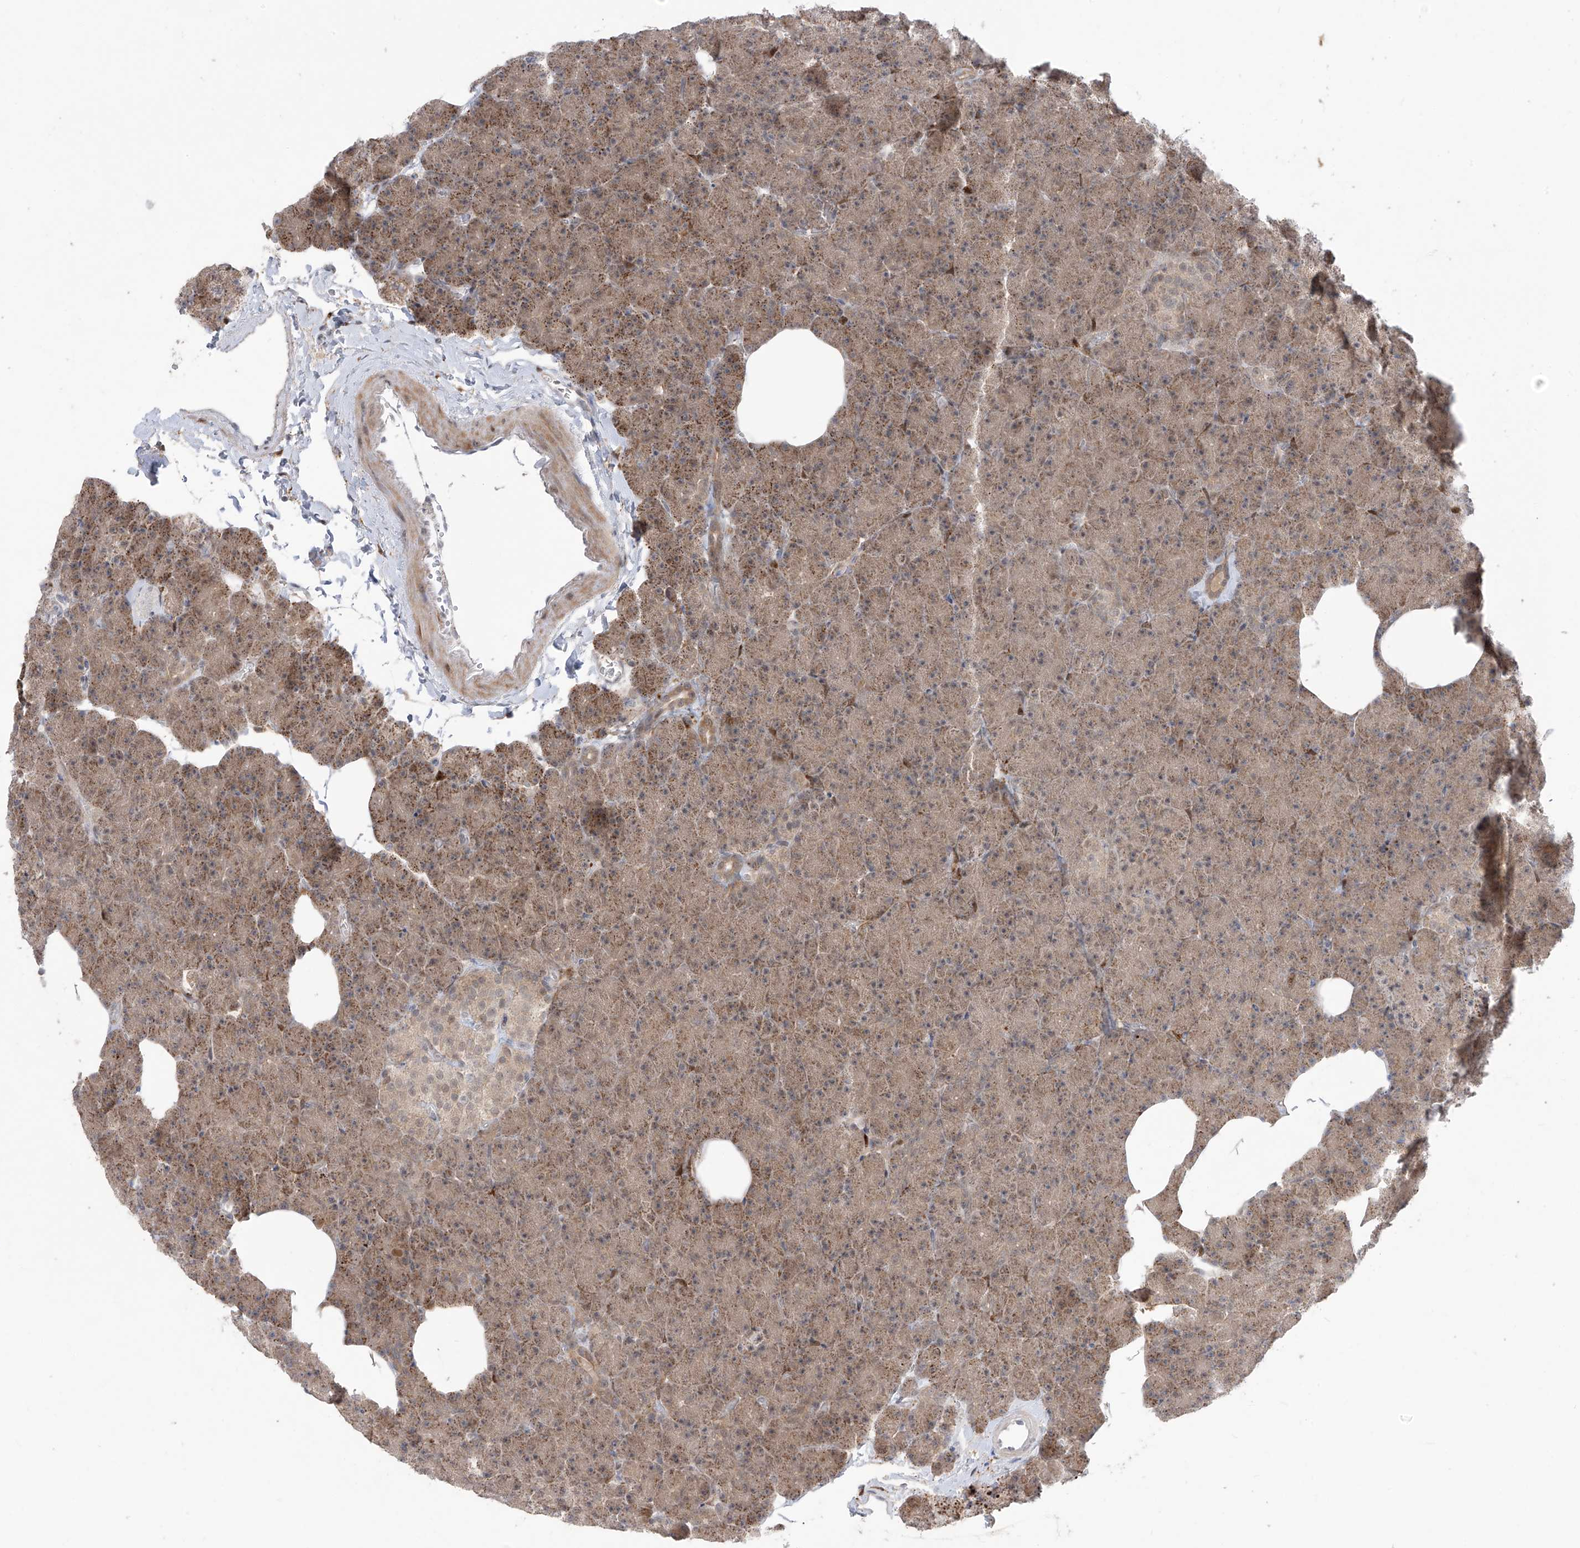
{"staining": {"intensity": "moderate", "quantity": ">75%", "location": "cytoplasmic/membranous,nuclear"}, "tissue": "pancreas", "cell_type": "Exocrine glandular cells", "image_type": "normal", "snomed": [{"axis": "morphology", "description": "Normal tissue, NOS"}, {"axis": "morphology", "description": "Carcinoid, malignant, NOS"}, {"axis": "topography", "description": "Pancreas"}], "caption": "The photomicrograph demonstrates immunohistochemical staining of benign pancreas. There is moderate cytoplasmic/membranous,nuclear staining is appreciated in approximately >75% of exocrine glandular cells.", "gene": "OGT", "patient": {"sex": "female", "age": 35}}